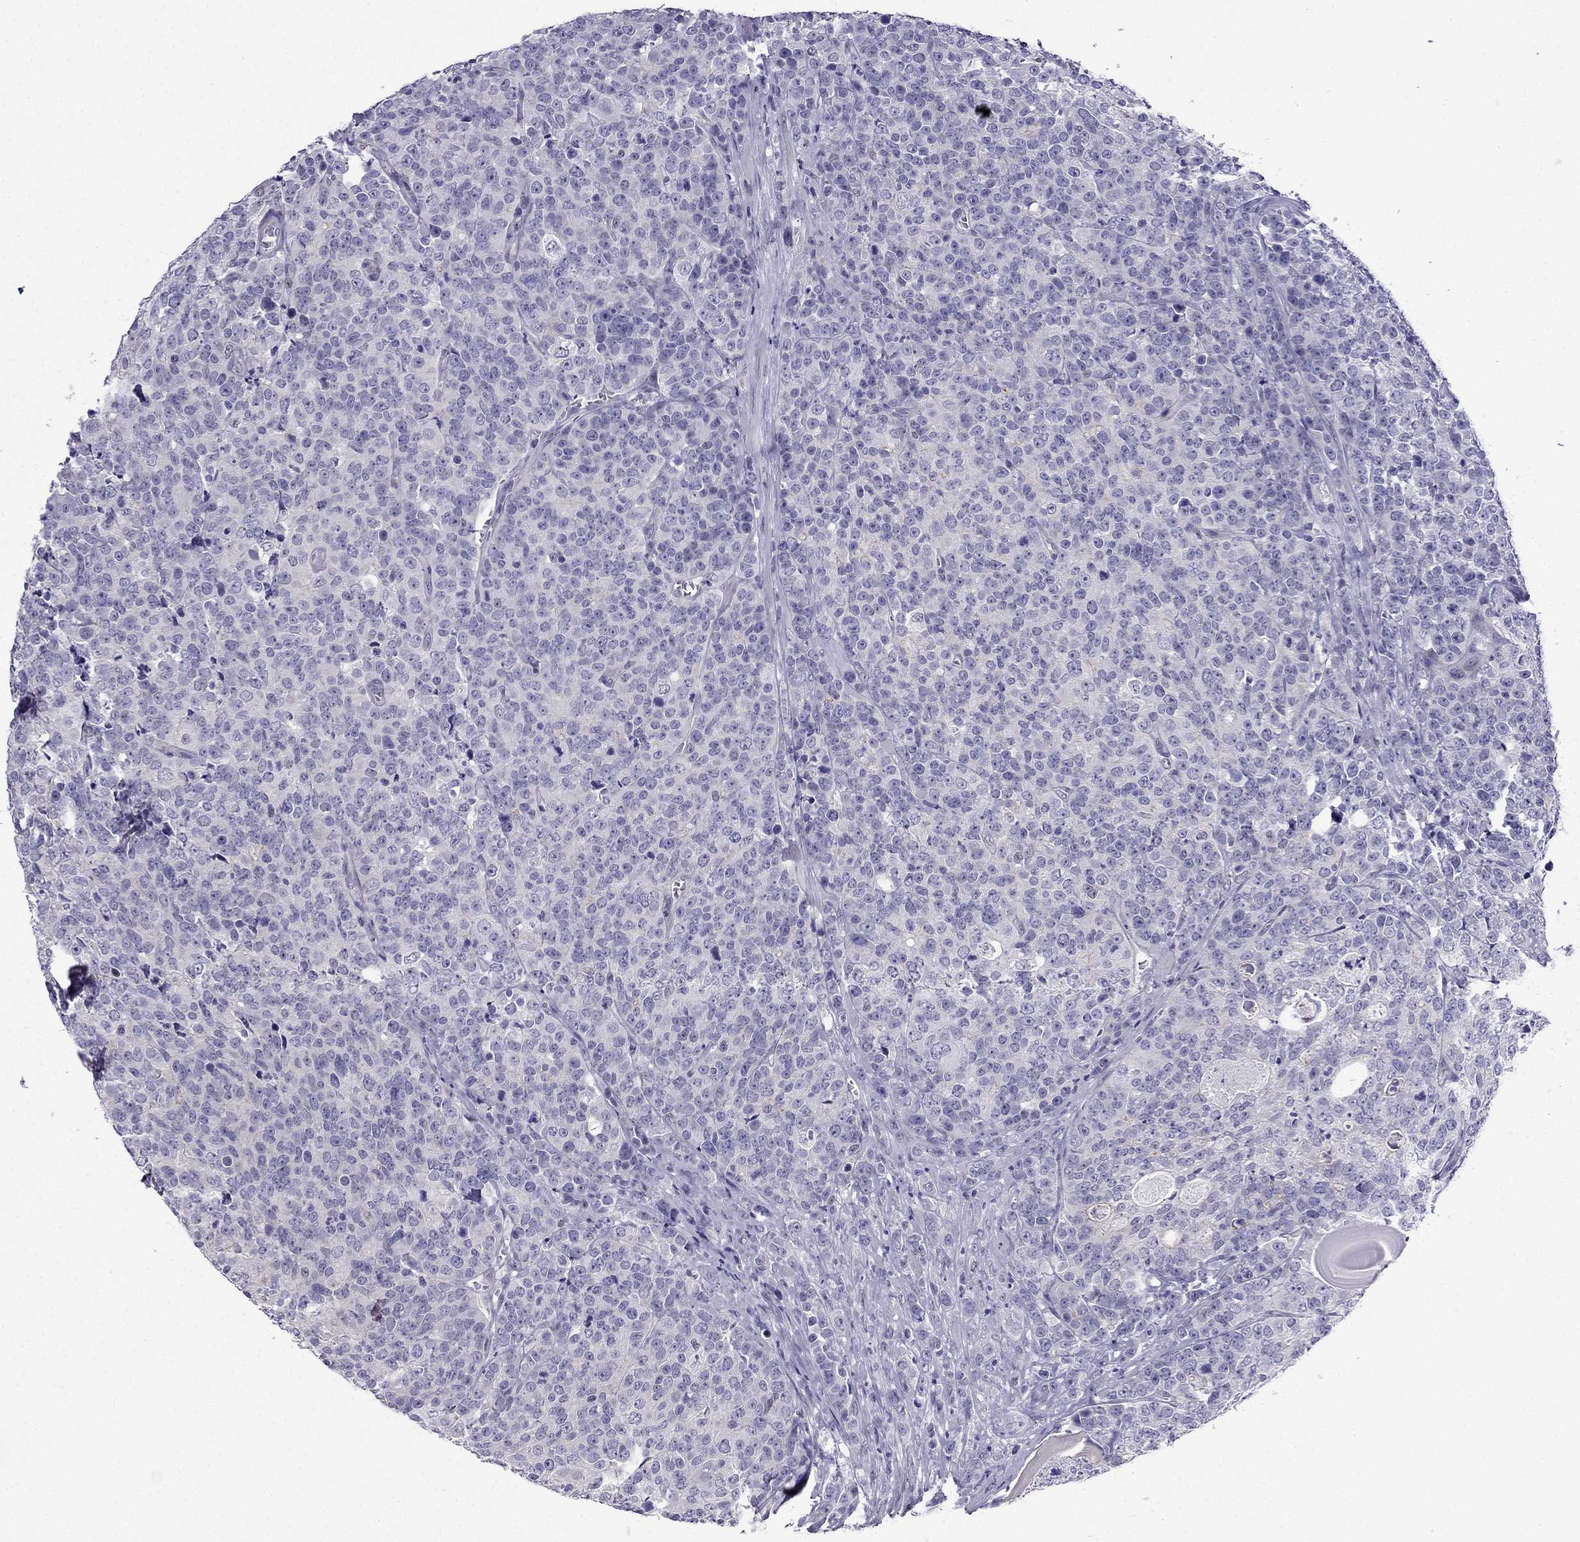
{"staining": {"intensity": "negative", "quantity": "none", "location": "none"}, "tissue": "prostate cancer", "cell_type": "Tumor cells", "image_type": "cancer", "snomed": [{"axis": "morphology", "description": "Adenocarcinoma, NOS"}, {"axis": "topography", "description": "Prostate"}], "caption": "Human adenocarcinoma (prostate) stained for a protein using immunohistochemistry displays no positivity in tumor cells.", "gene": "POM121L12", "patient": {"sex": "male", "age": 67}}